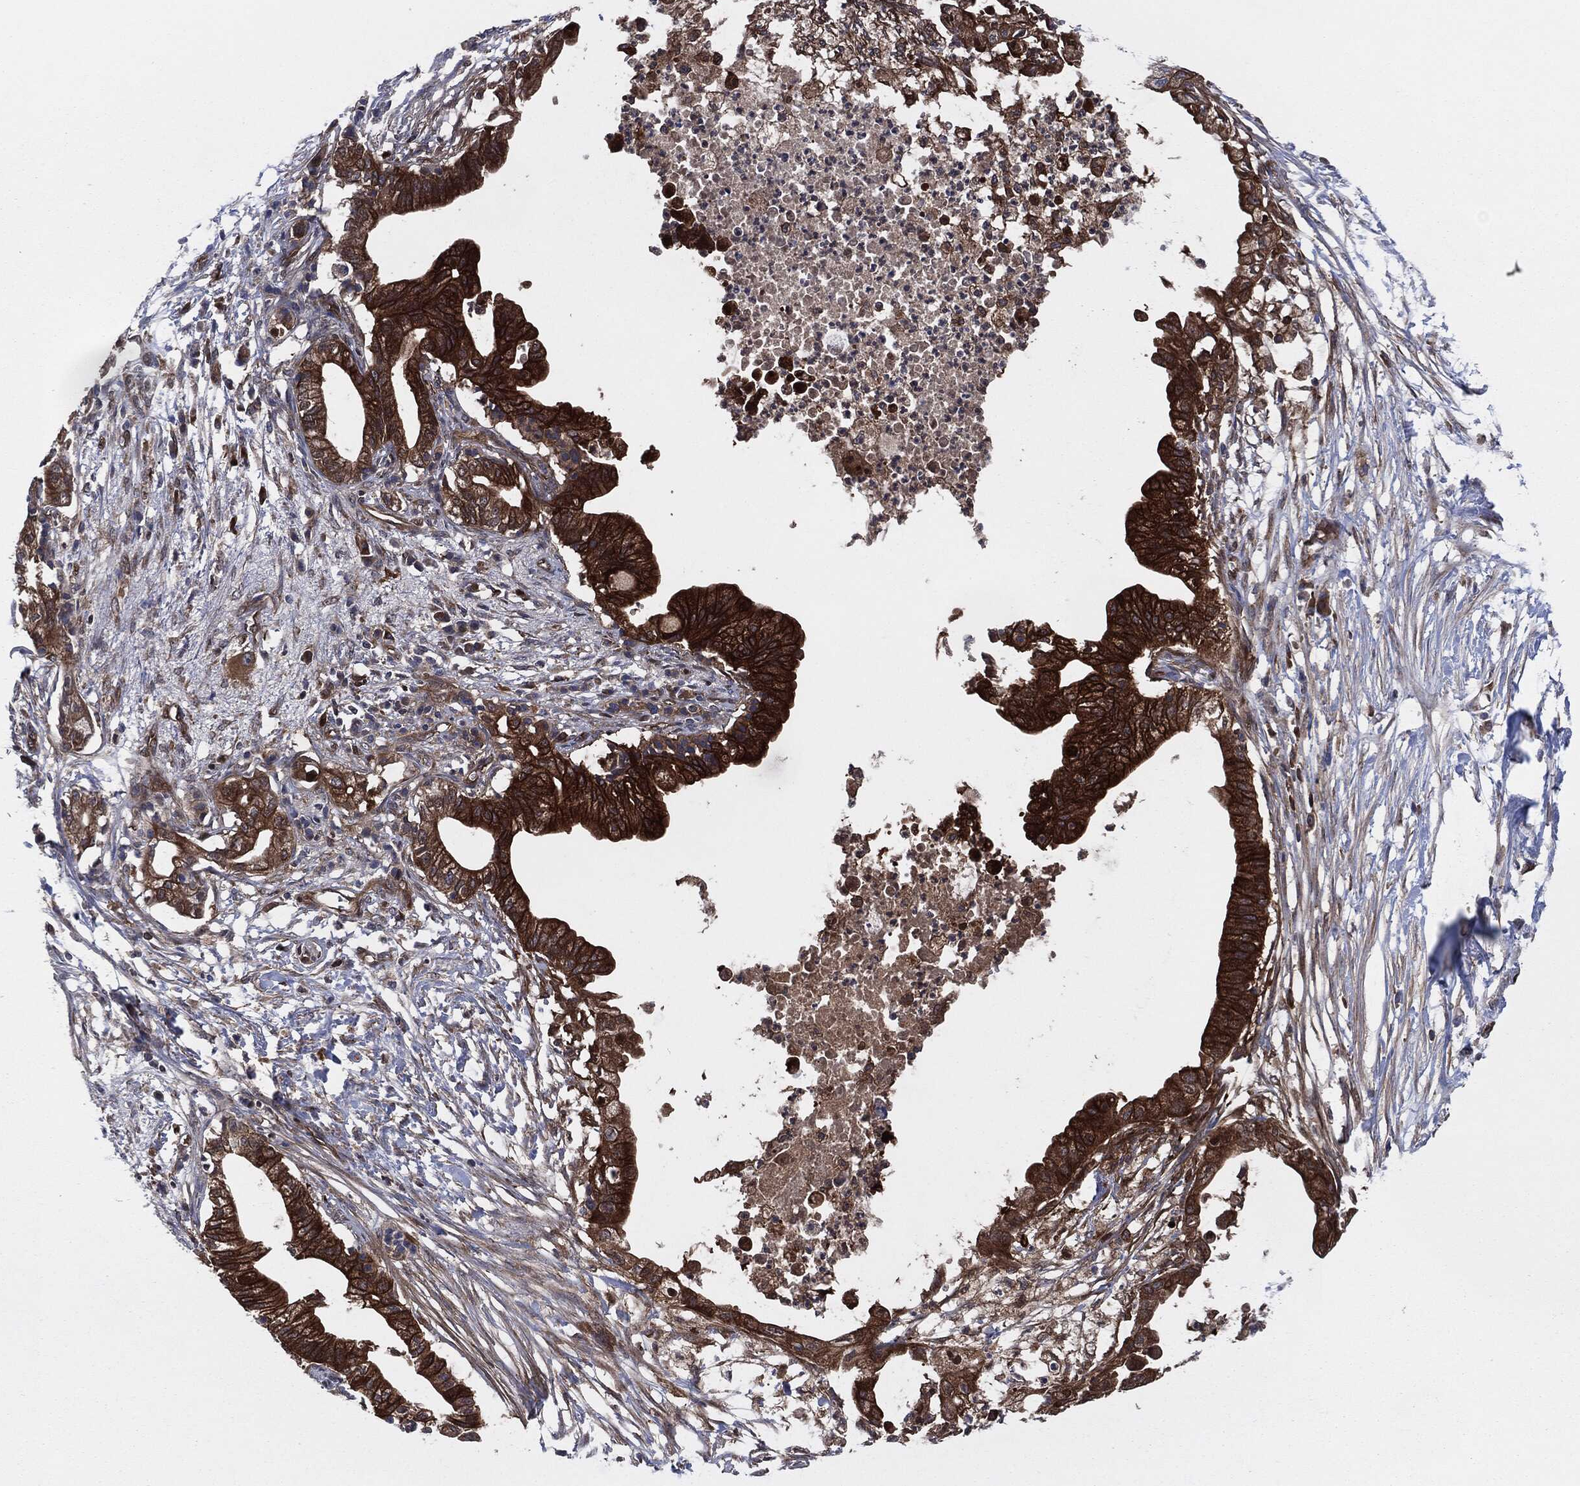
{"staining": {"intensity": "strong", "quantity": ">75%", "location": "cytoplasmic/membranous"}, "tissue": "pancreatic cancer", "cell_type": "Tumor cells", "image_type": "cancer", "snomed": [{"axis": "morphology", "description": "Normal tissue, NOS"}, {"axis": "morphology", "description": "Adenocarcinoma, NOS"}, {"axis": "topography", "description": "Pancreas"}], "caption": "This is an image of immunohistochemistry staining of adenocarcinoma (pancreatic), which shows strong expression in the cytoplasmic/membranous of tumor cells.", "gene": "XPNPEP1", "patient": {"sex": "female", "age": 58}}